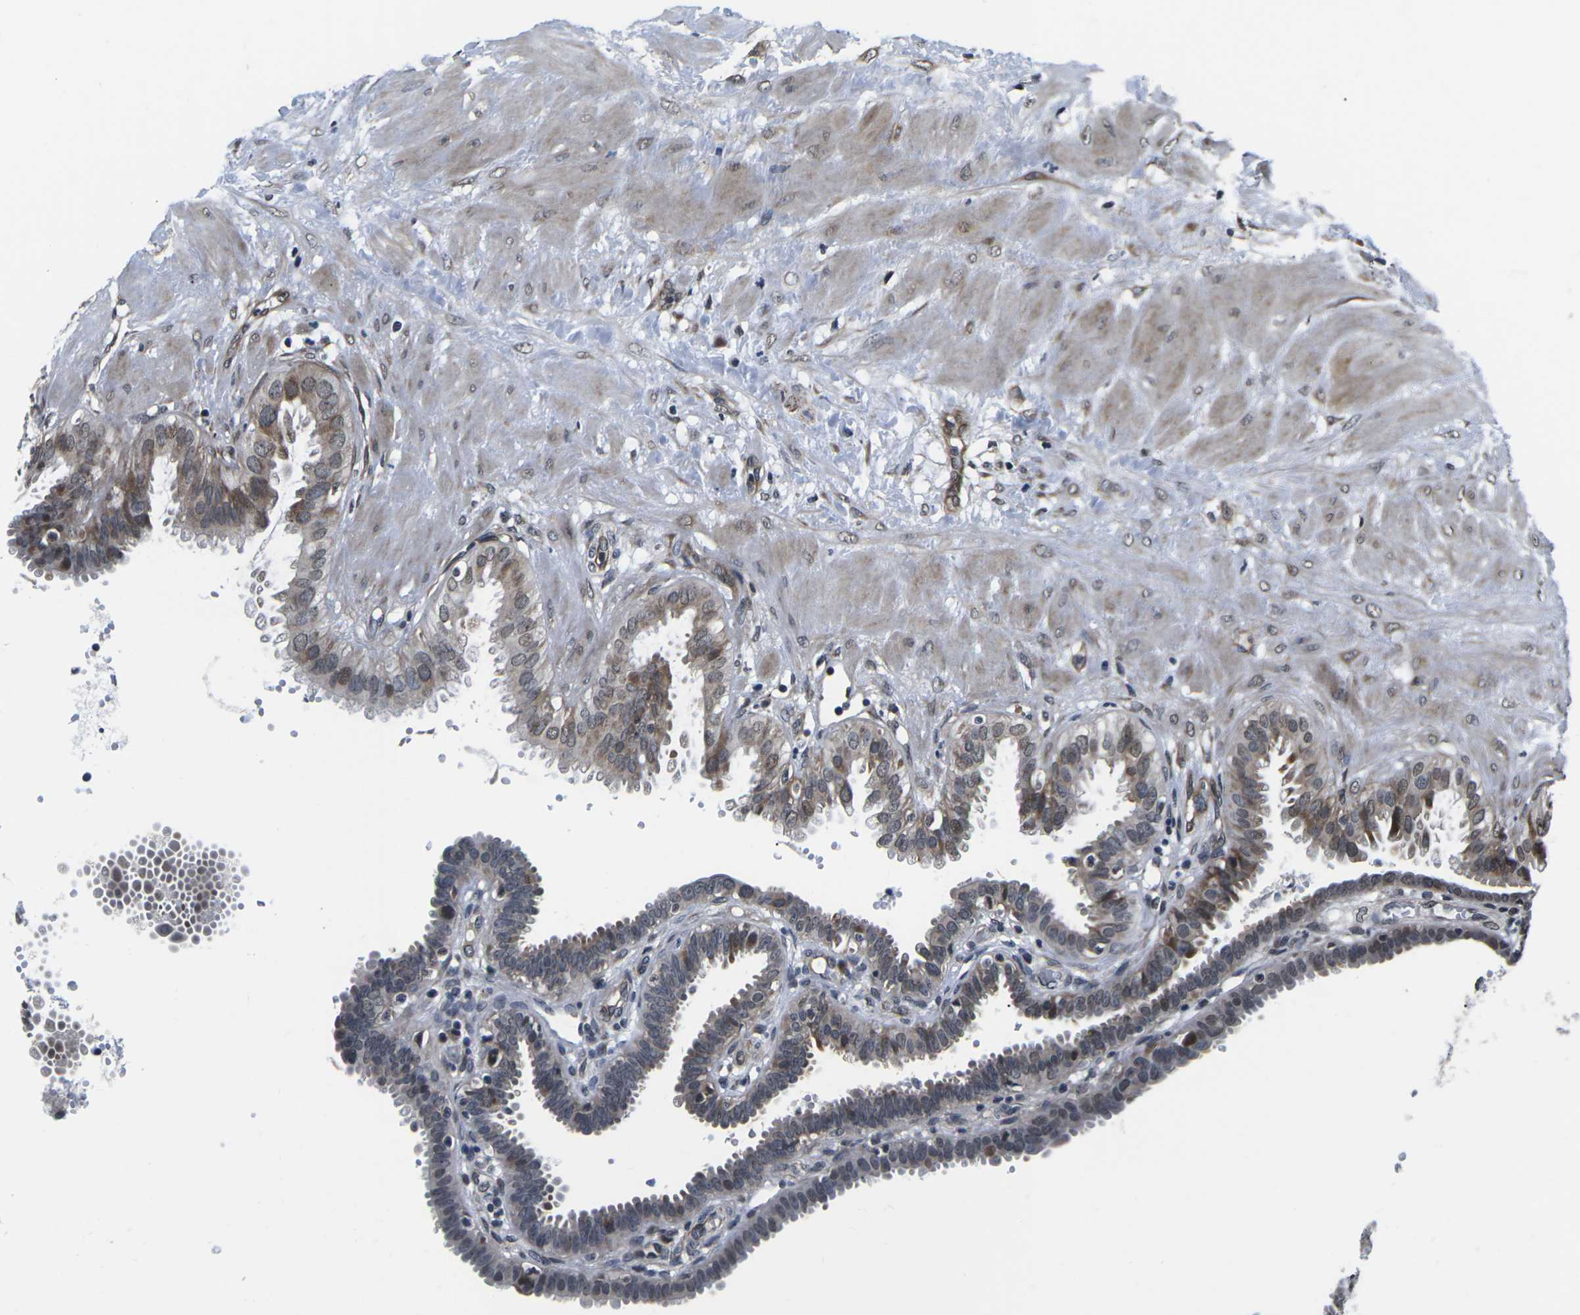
{"staining": {"intensity": "weak", "quantity": "25%-75%", "location": "cytoplasmic/membranous,nuclear"}, "tissue": "fallopian tube", "cell_type": "Glandular cells", "image_type": "normal", "snomed": [{"axis": "morphology", "description": "Normal tissue, NOS"}, {"axis": "topography", "description": "Fallopian tube"}, {"axis": "topography", "description": "Placenta"}], "caption": "Immunohistochemical staining of normal human fallopian tube reveals low levels of weak cytoplasmic/membranous,nuclear staining in approximately 25%-75% of glandular cells. The staining is performed using DAB (3,3'-diaminobenzidine) brown chromogen to label protein expression. The nuclei are counter-stained blue using hematoxylin.", "gene": "CCNE1", "patient": {"sex": "female", "age": 34}}